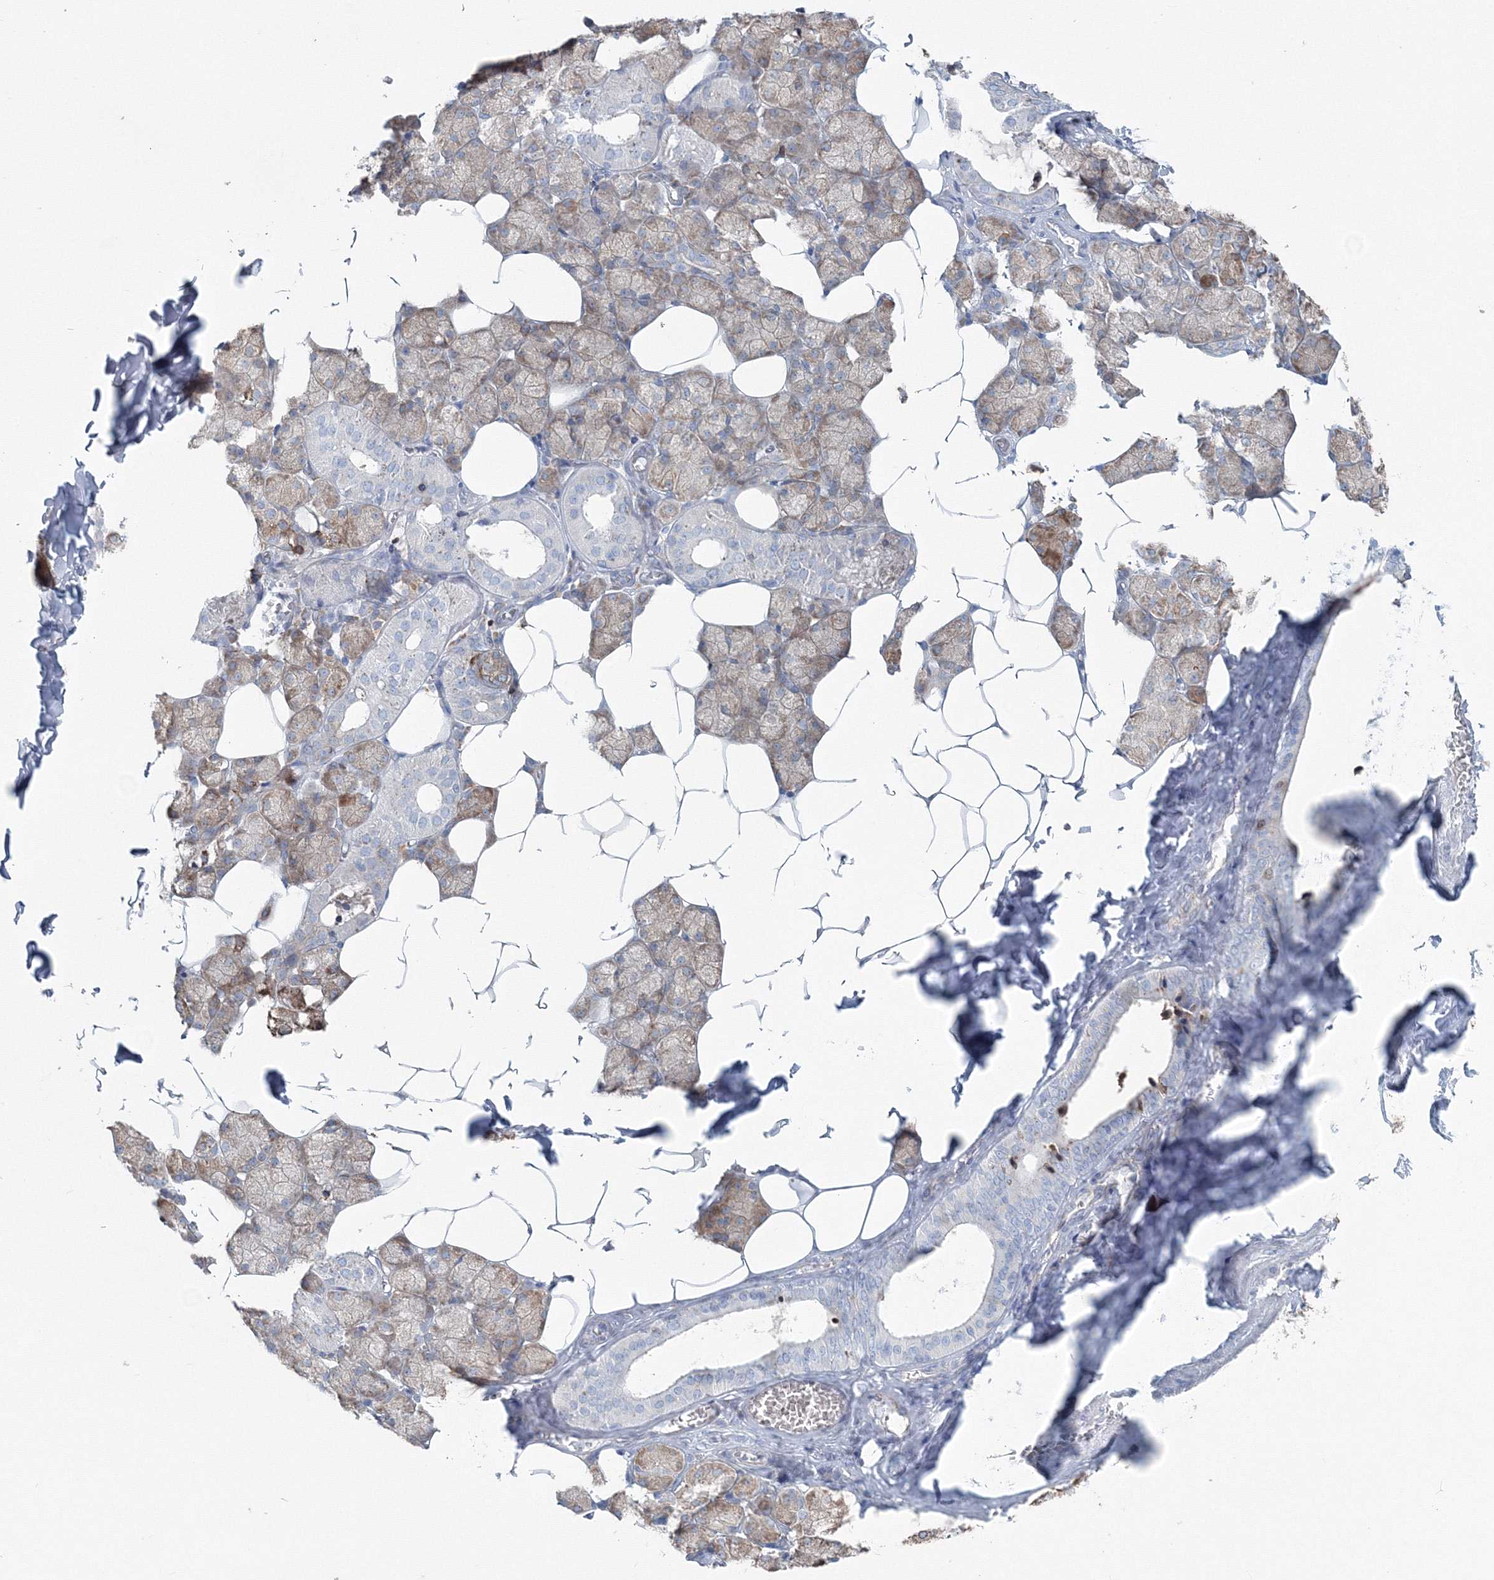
{"staining": {"intensity": "moderate", "quantity": "25%-75%", "location": "cytoplasmic/membranous"}, "tissue": "salivary gland", "cell_type": "Glandular cells", "image_type": "normal", "snomed": [{"axis": "morphology", "description": "Normal tissue, NOS"}, {"axis": "topography", "description": "Salivary gland"}], "caption": "Brown immunohistochemical staining in normal human salivary gland exhibits moderate cytoplasmic/membranous positivity in approximately 25%-75% of glandular cells. The staining is performed using DAB (3,3'-diaminobenzidine) brown chromogen to label protein expression. The nuclei are counter-stained blue using hematoxylin.", "gene": "ENSG00000285283", "patient": {"sex": "male", "age": 62}}